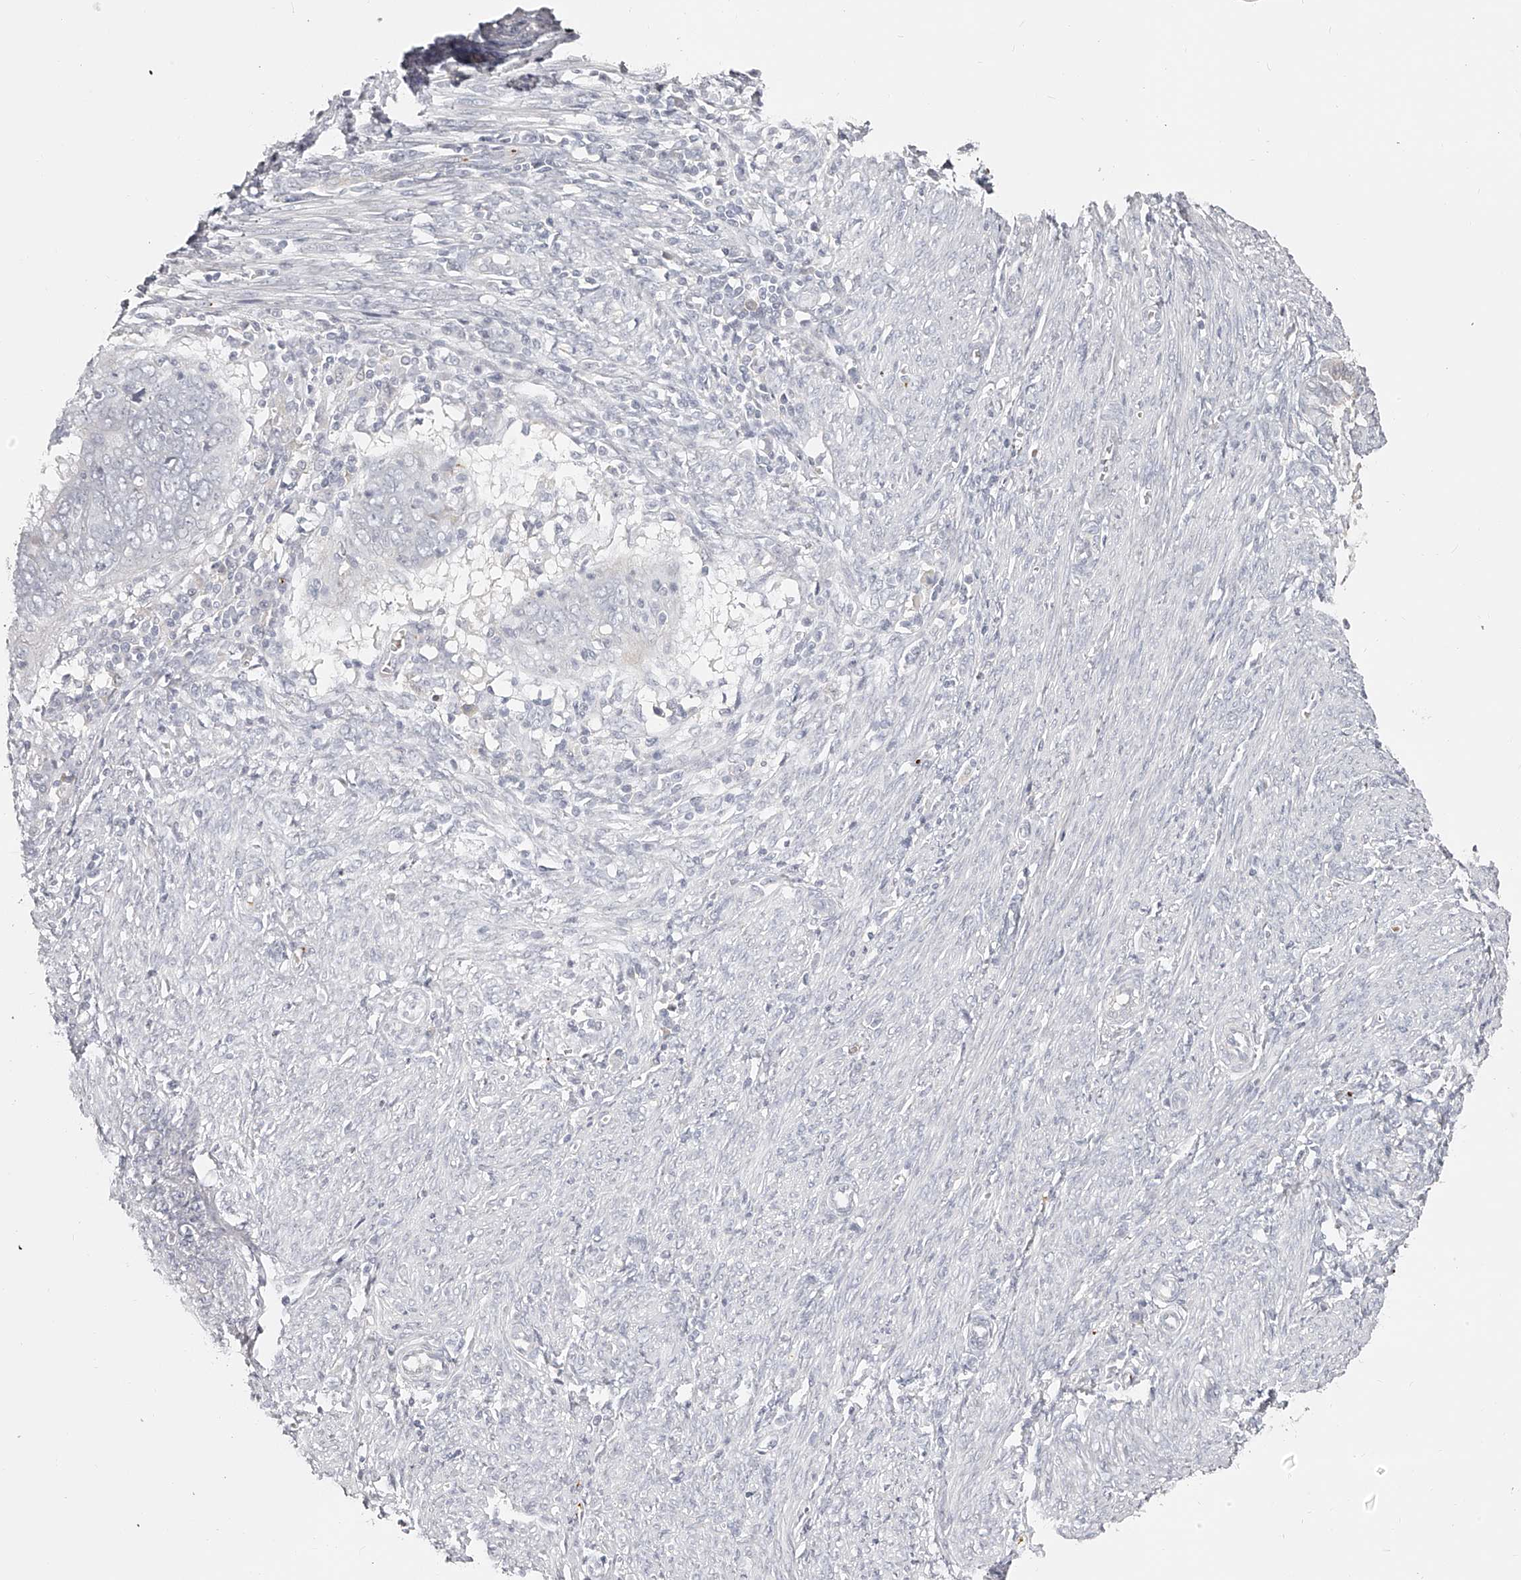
{"staining": {"intensity": "negative", "quantity": "none", "location": "none"}, "tissue": "endometrial cancer", "cell_type": "Tumor cells", "image_type": "cancer", "snomed": [{"axis": "morphology", "description": "Adenocarcinoma, NOS"}, {"axis": "topography", "description": "Uterus"}], "caption": "Tumor cells show no significant protein staining in endometrial cancer.", "gene": "ITGB3", "patient": {"sex": "female", "age": 77}}